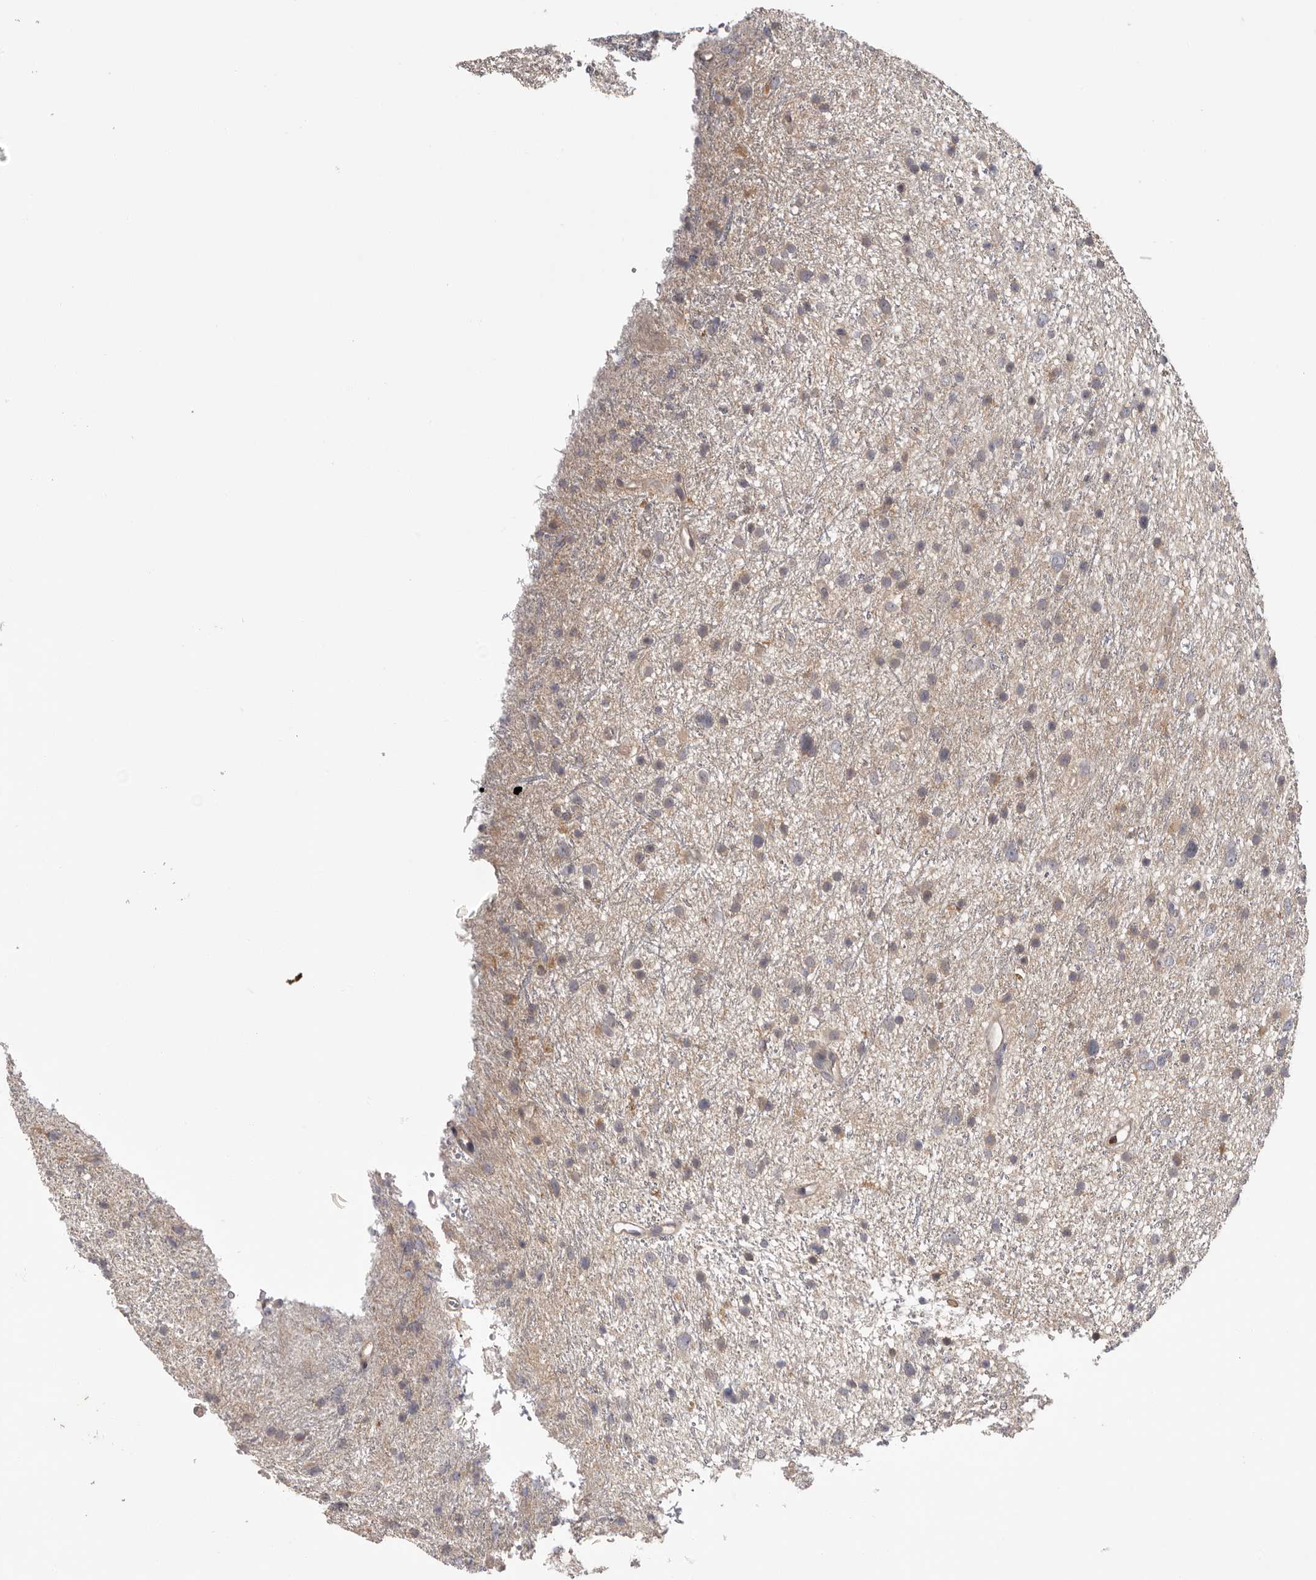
{"staining": {"intensity": "weak", "quantity": "<25%", "location": "cytoplasmic/membranous"}, "tissue": "glioma", "cell_type": "Tumor cells", "image_type": "cancer", "snomed": [{"axis": "morphology", "description": "Glioma, malignant, Low grade"}, {"axis": "topography", "description": "Cerebral cortex"}], "caption": "IHC of malignant glioma (low-grade) exhibits no positivity in tumor cells.", "gene": "ANKRD44", "patient": {"sex": "female", "age": 39}}